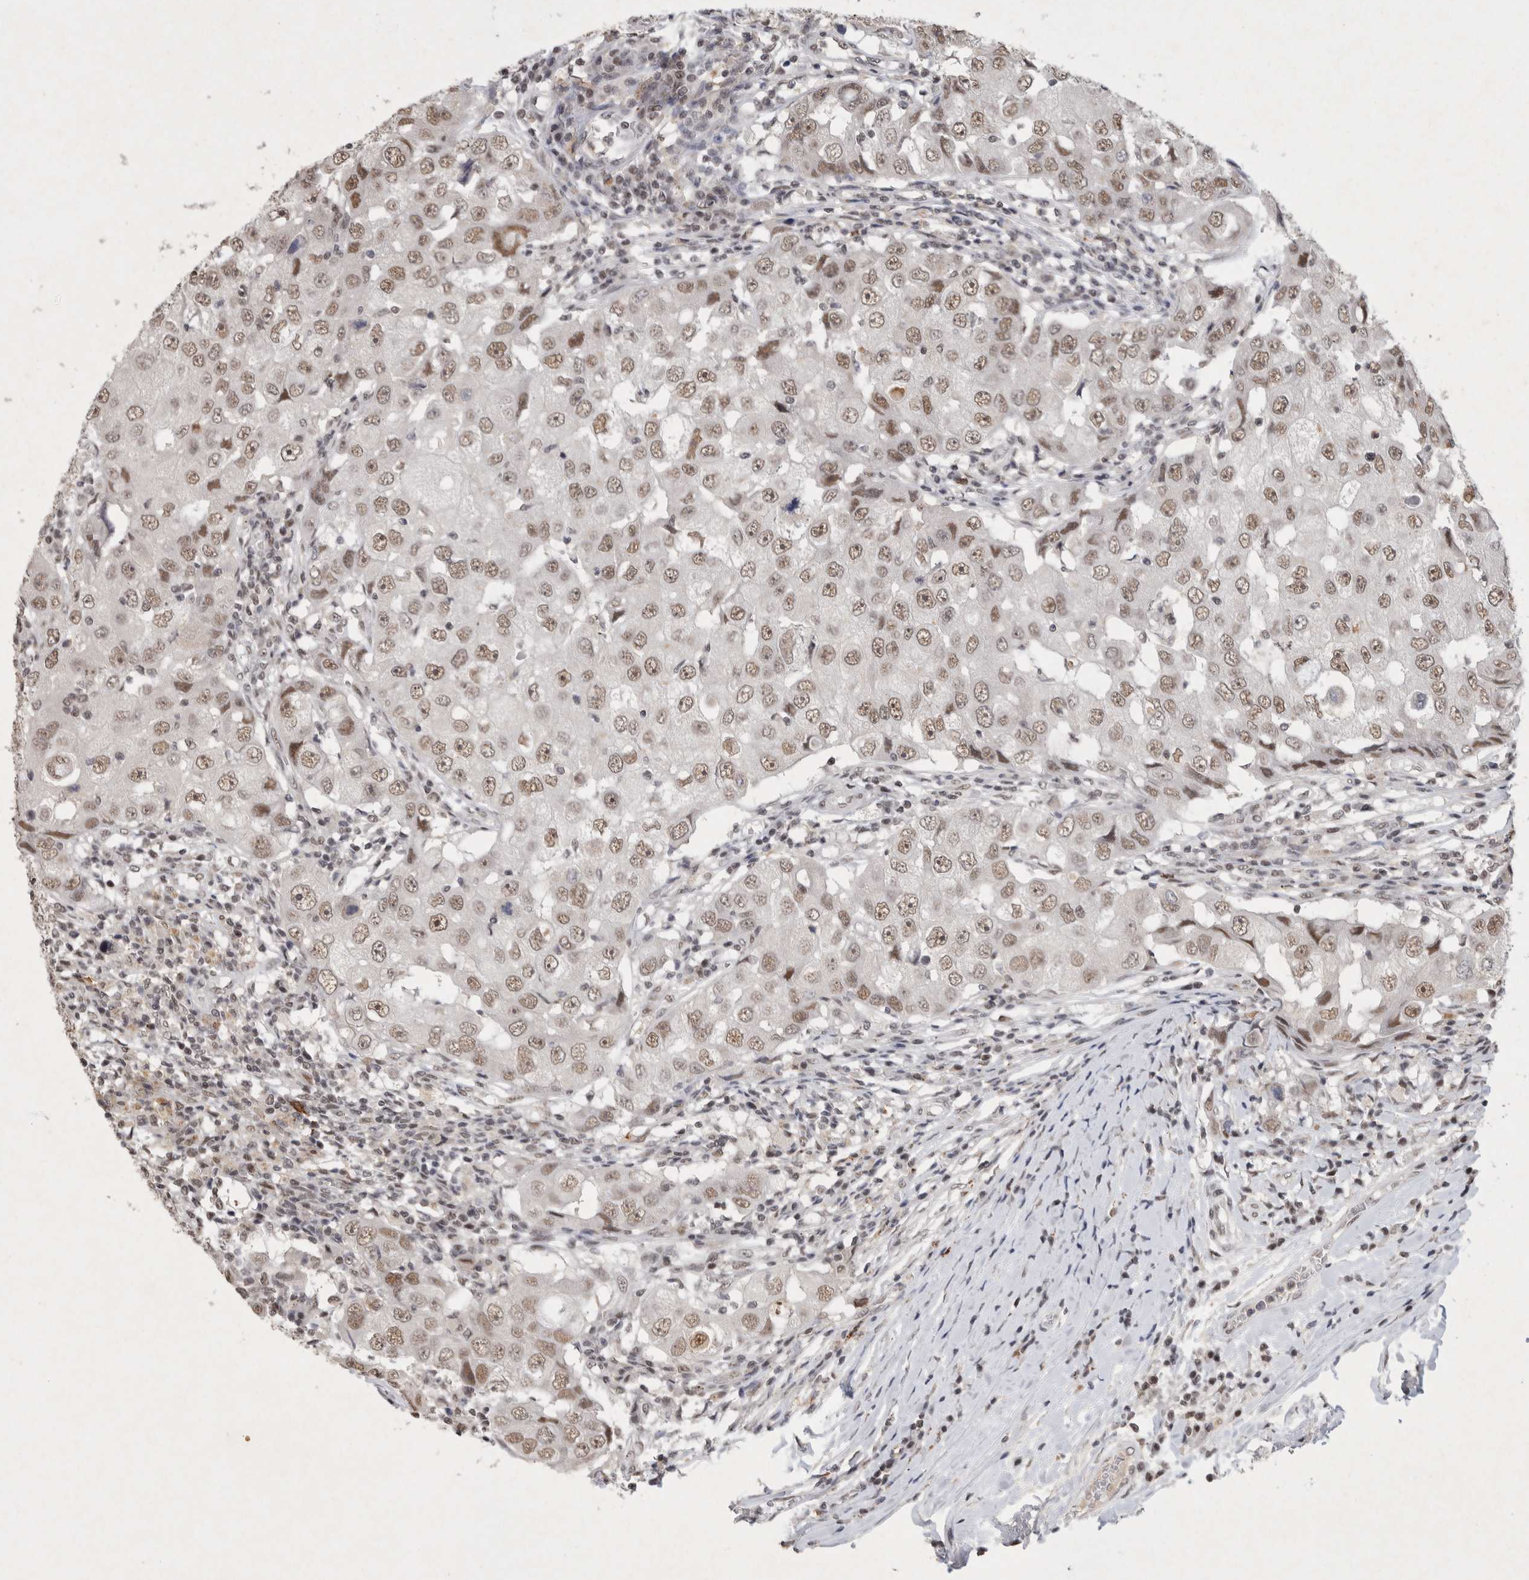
{"staining": {"intensity": "moderate", "quantity": ">75%", "location": "nuclear"}, "tissue": "breast cancer", "cell_type": "Tumor cells", "image_type": "cancer", "snomed": [{"axis": "morphology", "description": "Duct carcinoma"}, {"axis": "topography", "description": "Breast"}], "caption": "This micrograph reveals IHC staining of breast cancer (invasive ductal carcinoma), with medium moderate nuclear positivity in about >75% of tumor cells.", "gene": "XRCC5", "patient": {"sex": "female", "age": 27}}